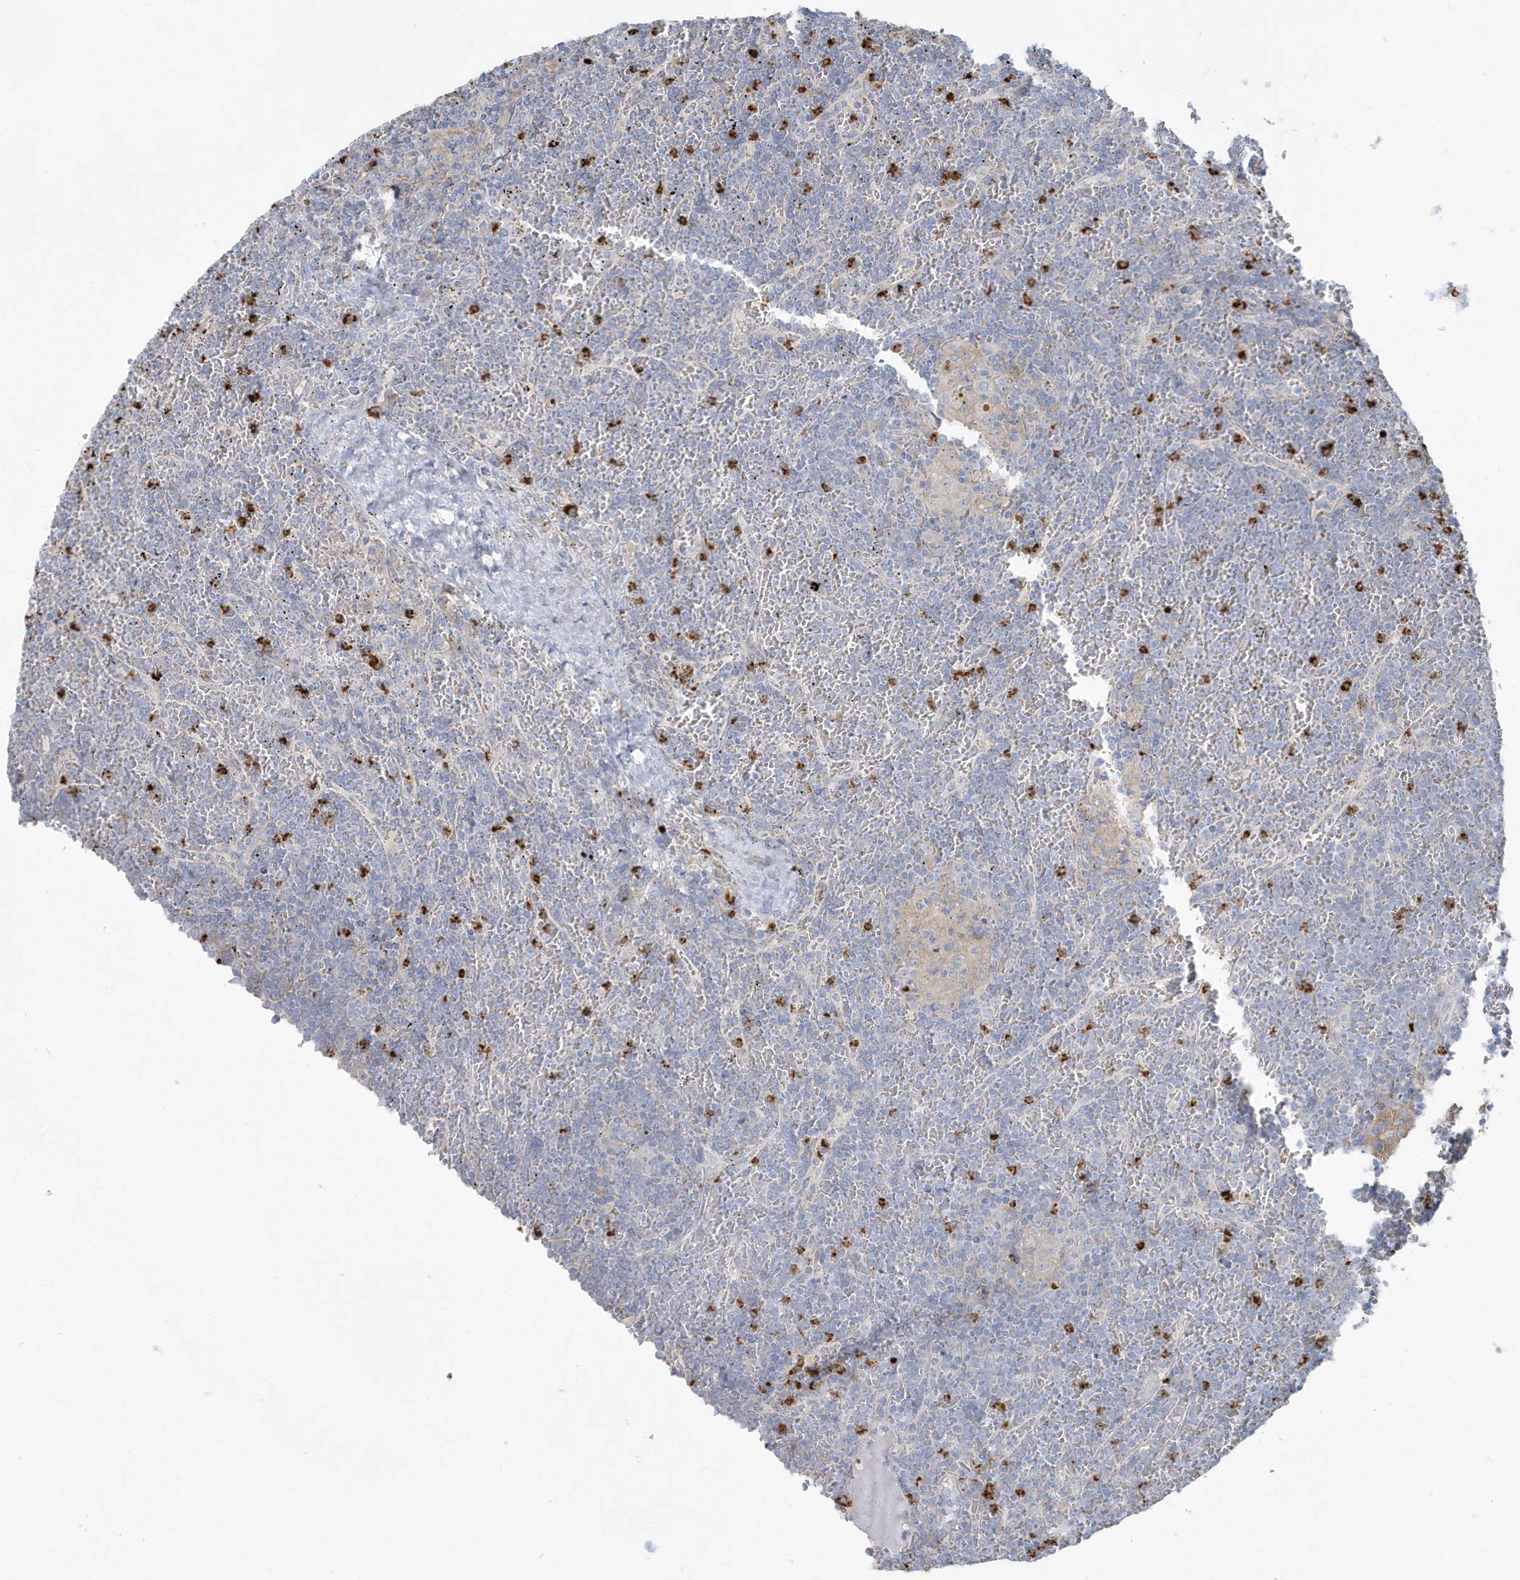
{"staining": {"intensity": "negative", "quantity": "none", "location": "none"}, "tissue": "lymphoma", "cell_type": "Tumor cells", "image_type": "cancer", "snomed": [{"axis": "morphology", "description": "Malignant lymphoma, non-Hodgkin's type, Low grade"}, {"axis": "topography", "description": "Spleen"}], "caption": "IHC image of neoplastic tissue: human low-grade malignant lymphoma, non-Hodgkin's type stained with DAB demonstrates no significant protein expression in tumor cells.", "gene": "CCNJ", "patient": {"sex": "female", "age": 19}}